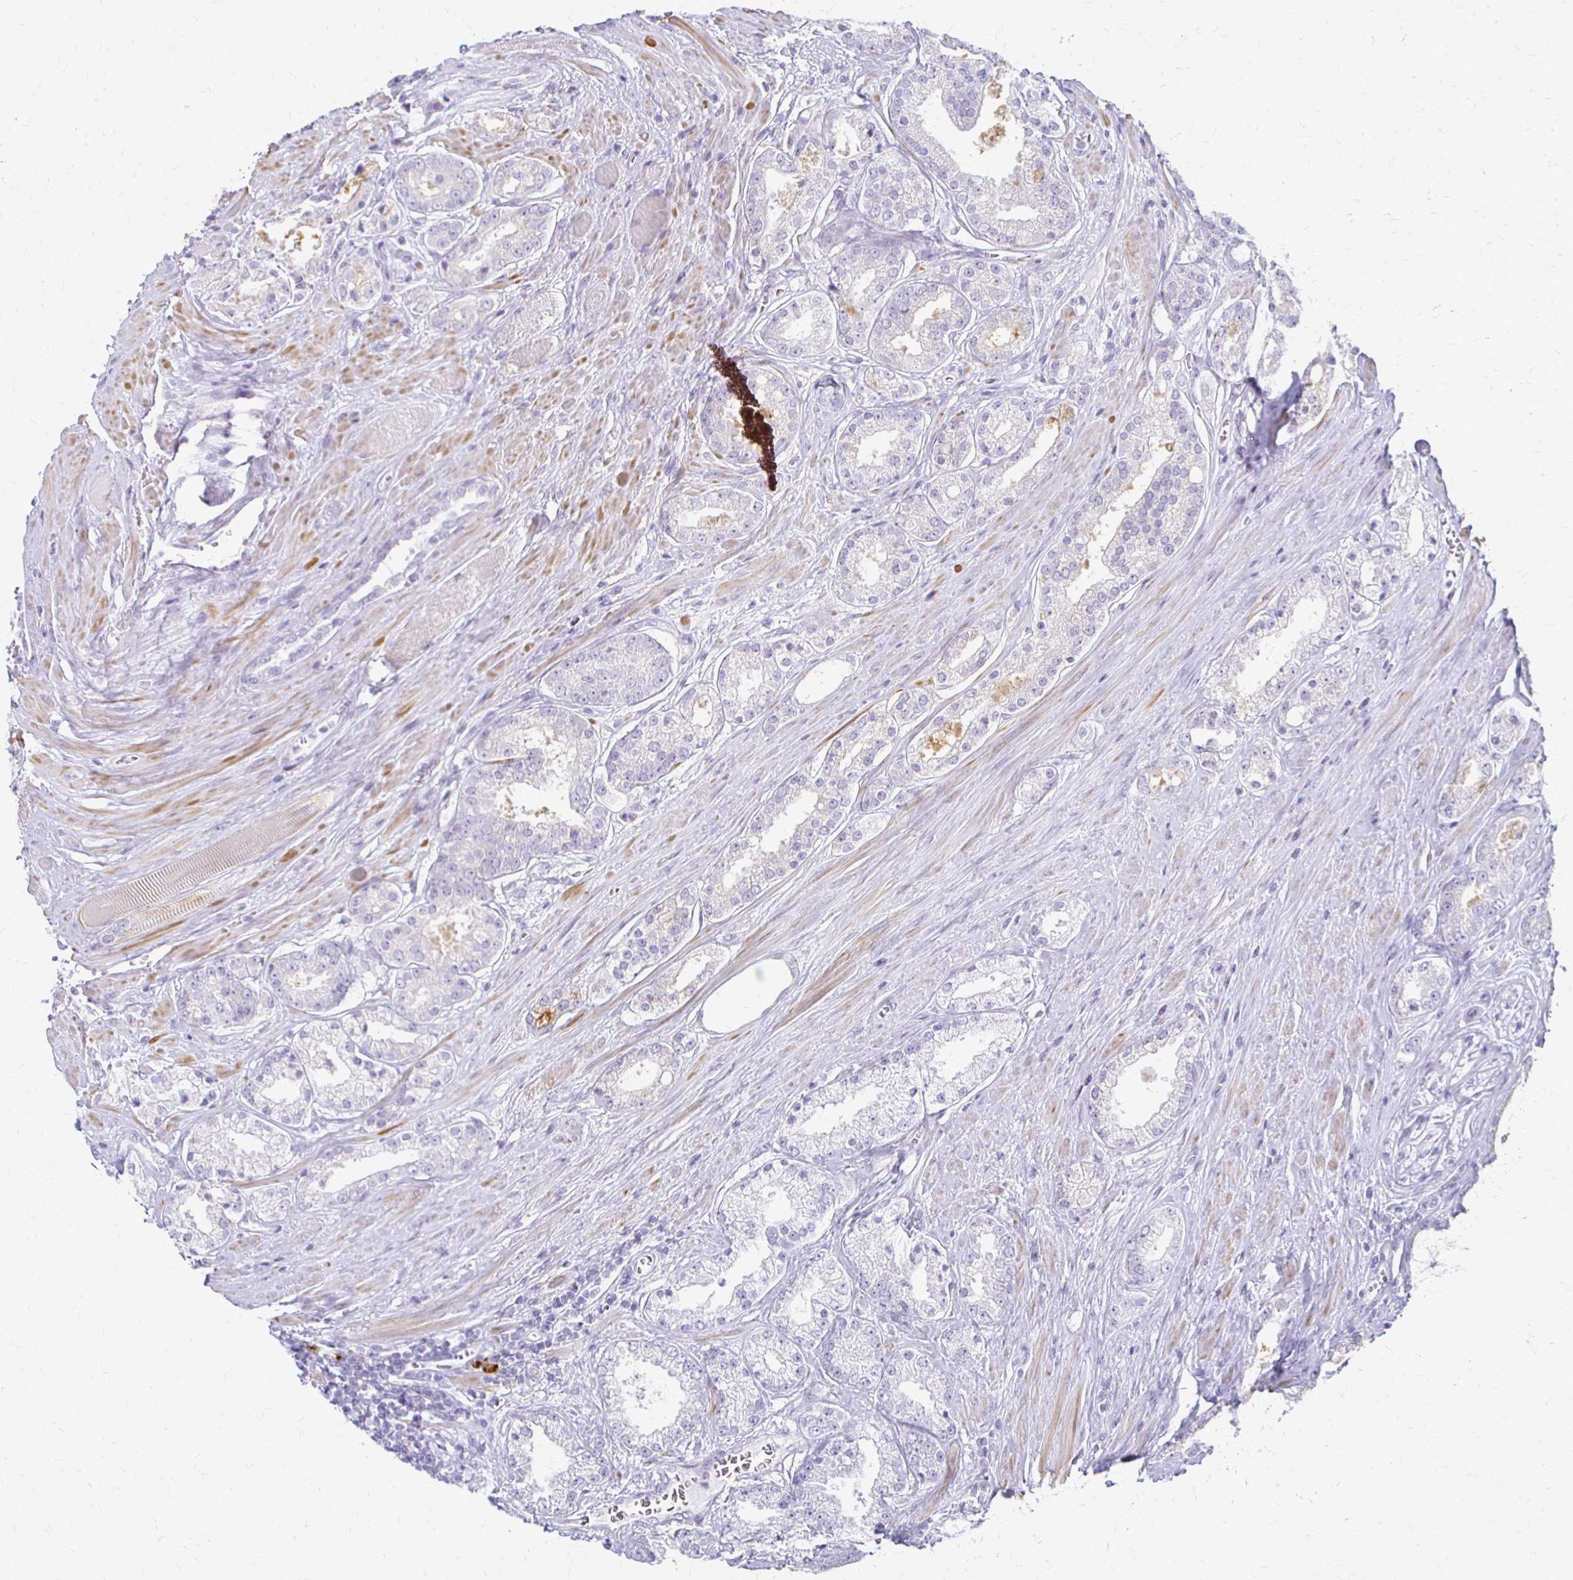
{"staining": {"intensity": "negative", "quantity": "none", "location": "none"}, "tissue": "prostate cancer", "cell_type": "Tumor cells", "image_type": "cancer", "snomed": [{"axis": "morphology", "description": "Adenocarcinoma, High grade"}, {"axis": "topography", "description": "Prostate"}], "caption": "Prostate cancer was stained to show a protein in brown. There is no significant positivity in tumor cells.", "gene": "ACP5", "patient": {"sex": "male", "age": 66}}